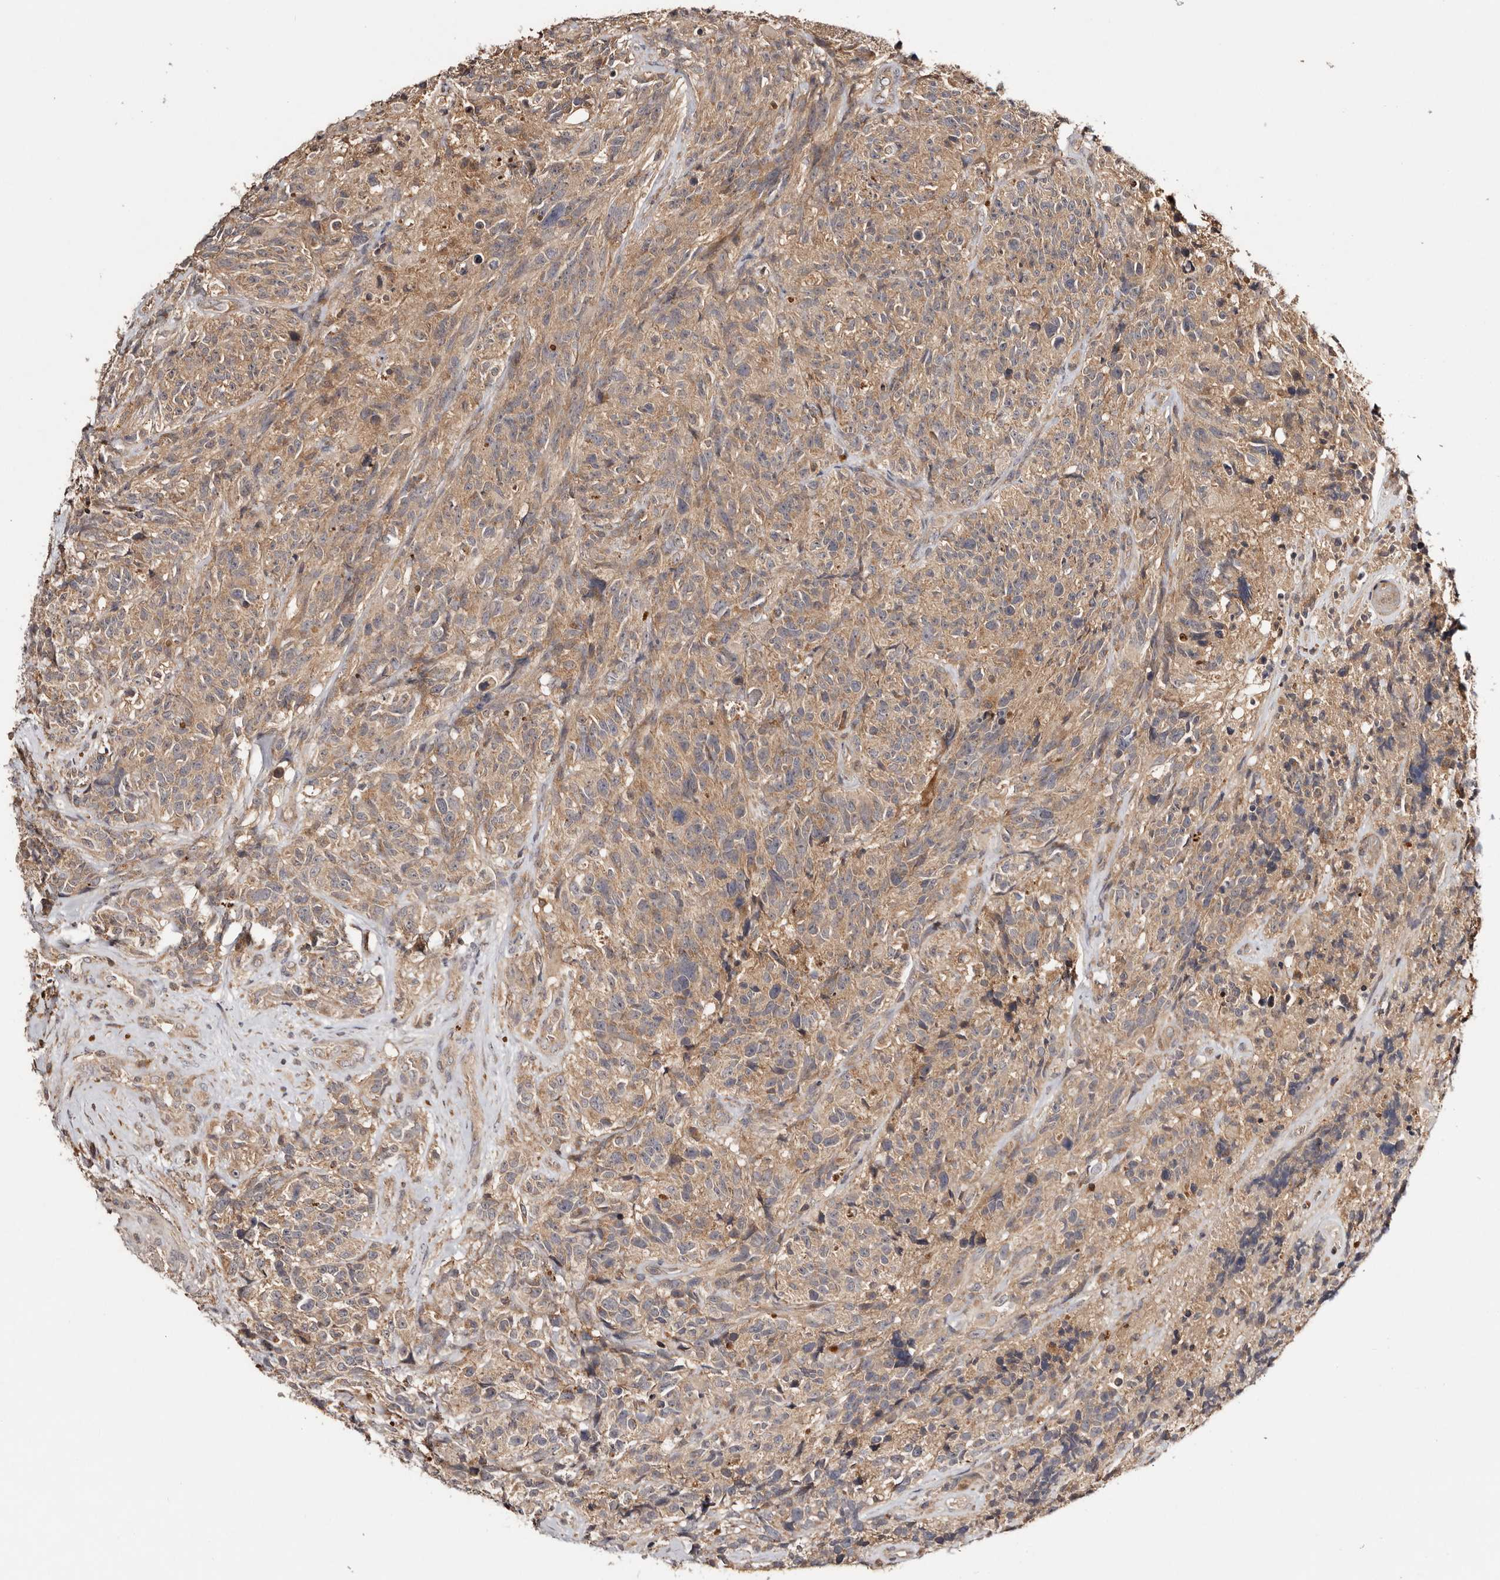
{"staining": {"intensity": "weak", "quantity": ">75%", "location": "cytoplasmic/membranous"}, "tissue": "glioma", "cell_type": "Tumor cells", "image_type": "cancer", "snomed": [{"axis": "morphology", "description": "Glioma, malignant, High grade"}, {"axis": "topography", "description": "Brain"}], "caption": "Malignant glioma (high-grade) stained with DAB (3,3'-diaminobenzidine) immunohistochemistry demonstrates low levels of weak cytoplasmic/membranous positivity in about >75% of tumor cells.", "gene": "PKIB", "patient": {"sex": "male", "age": 69}}